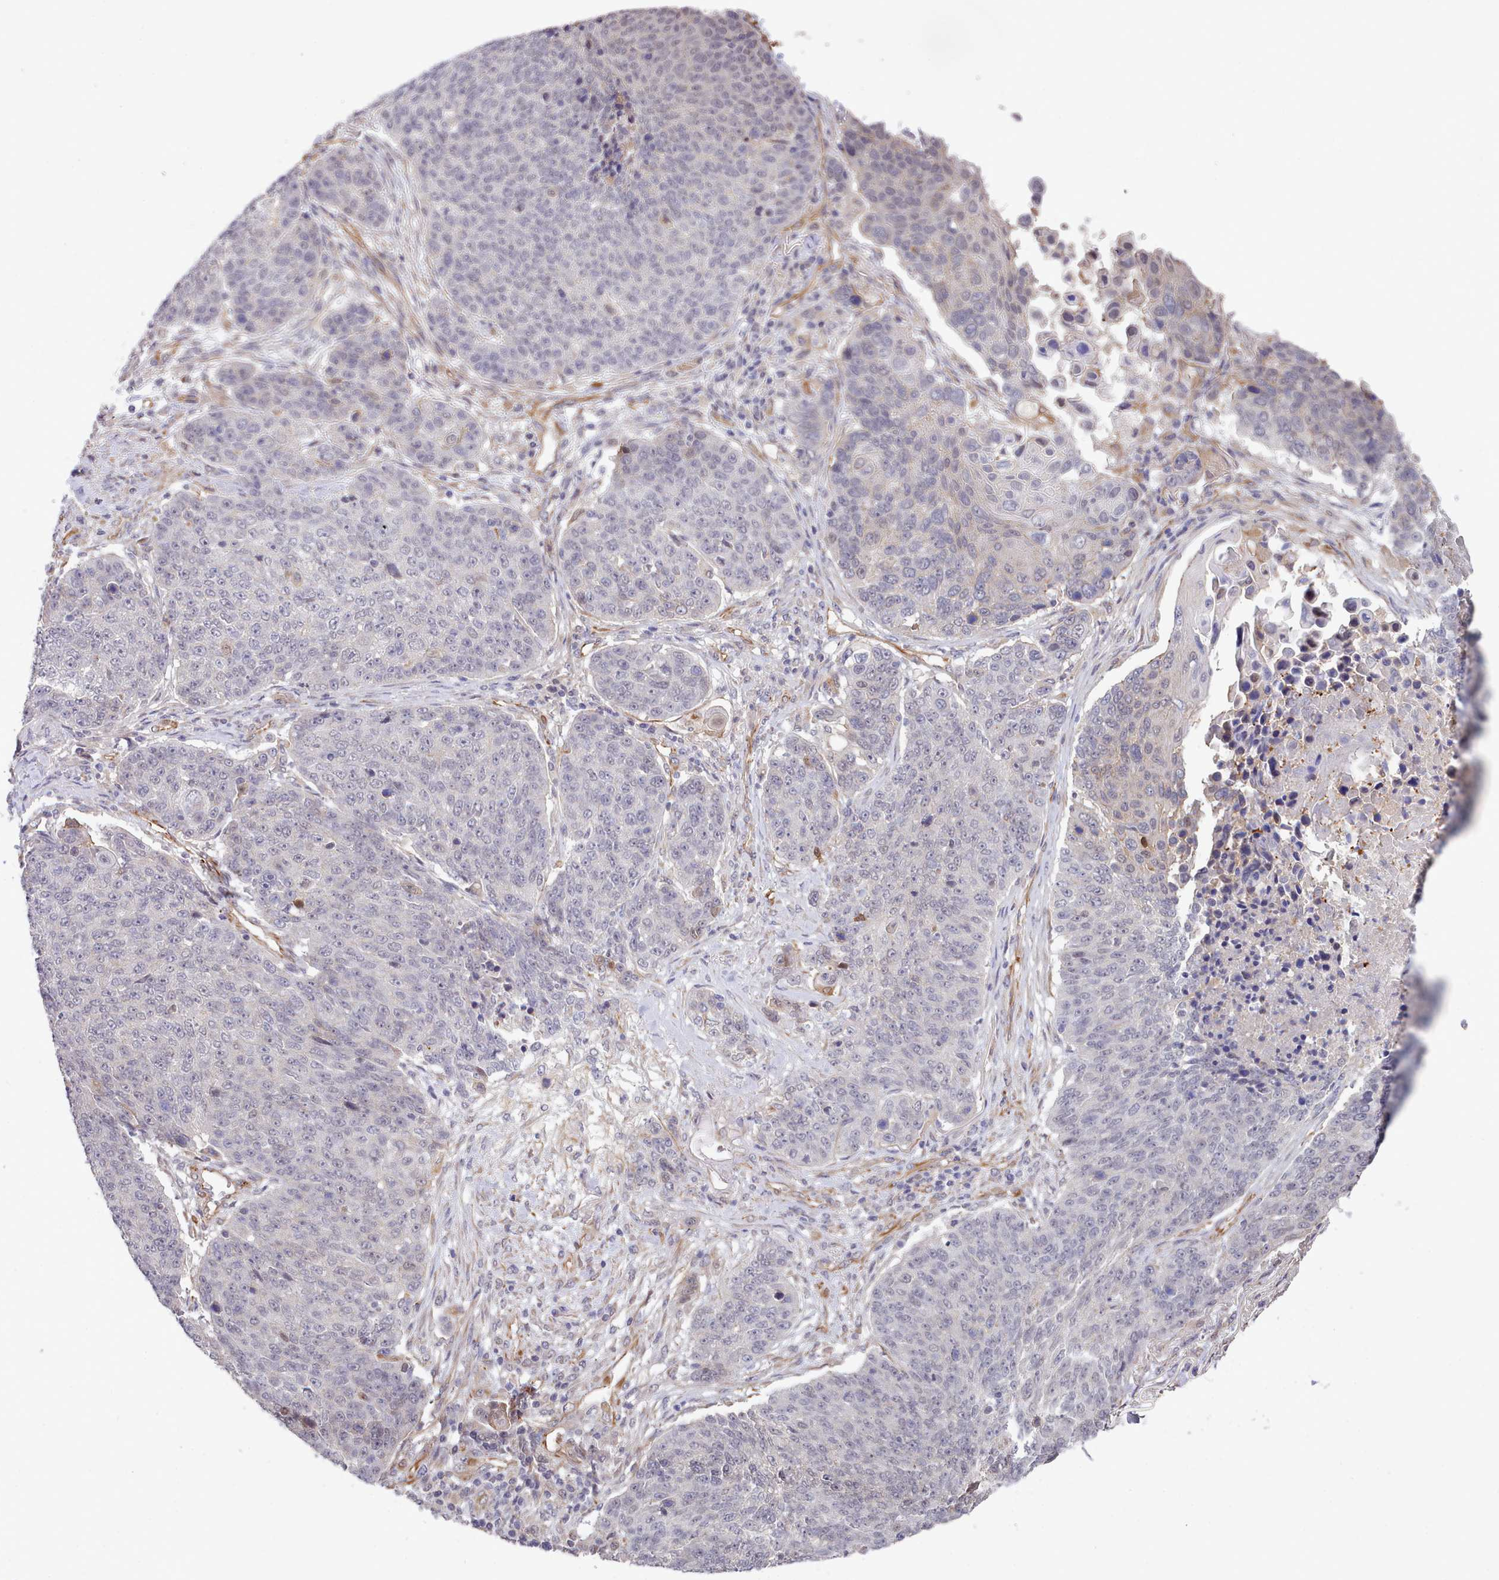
{"staining": {"intensity": "negative", "quantity": "none", "location": "none"}, "tissue": "lung cancer", "cell_type": "Tumor cells", "image_type": "cancer", "snomed": [{"axis": "morphology", "description": "Normal tissue, NOS"}, {"axis": "morphology", "description": "Squamous cell carcinoma, NOS"}, {"axis": "topography", "description": "Lymph node"}, {"axis": "topography", "description": "Lung"}], "caption": "Protein analysis of lung squamous cell carcinoma shows no significant expression in tumor cells.", "gene": "ZC3H13", "patient": {"sex": "male", "age": 66}}